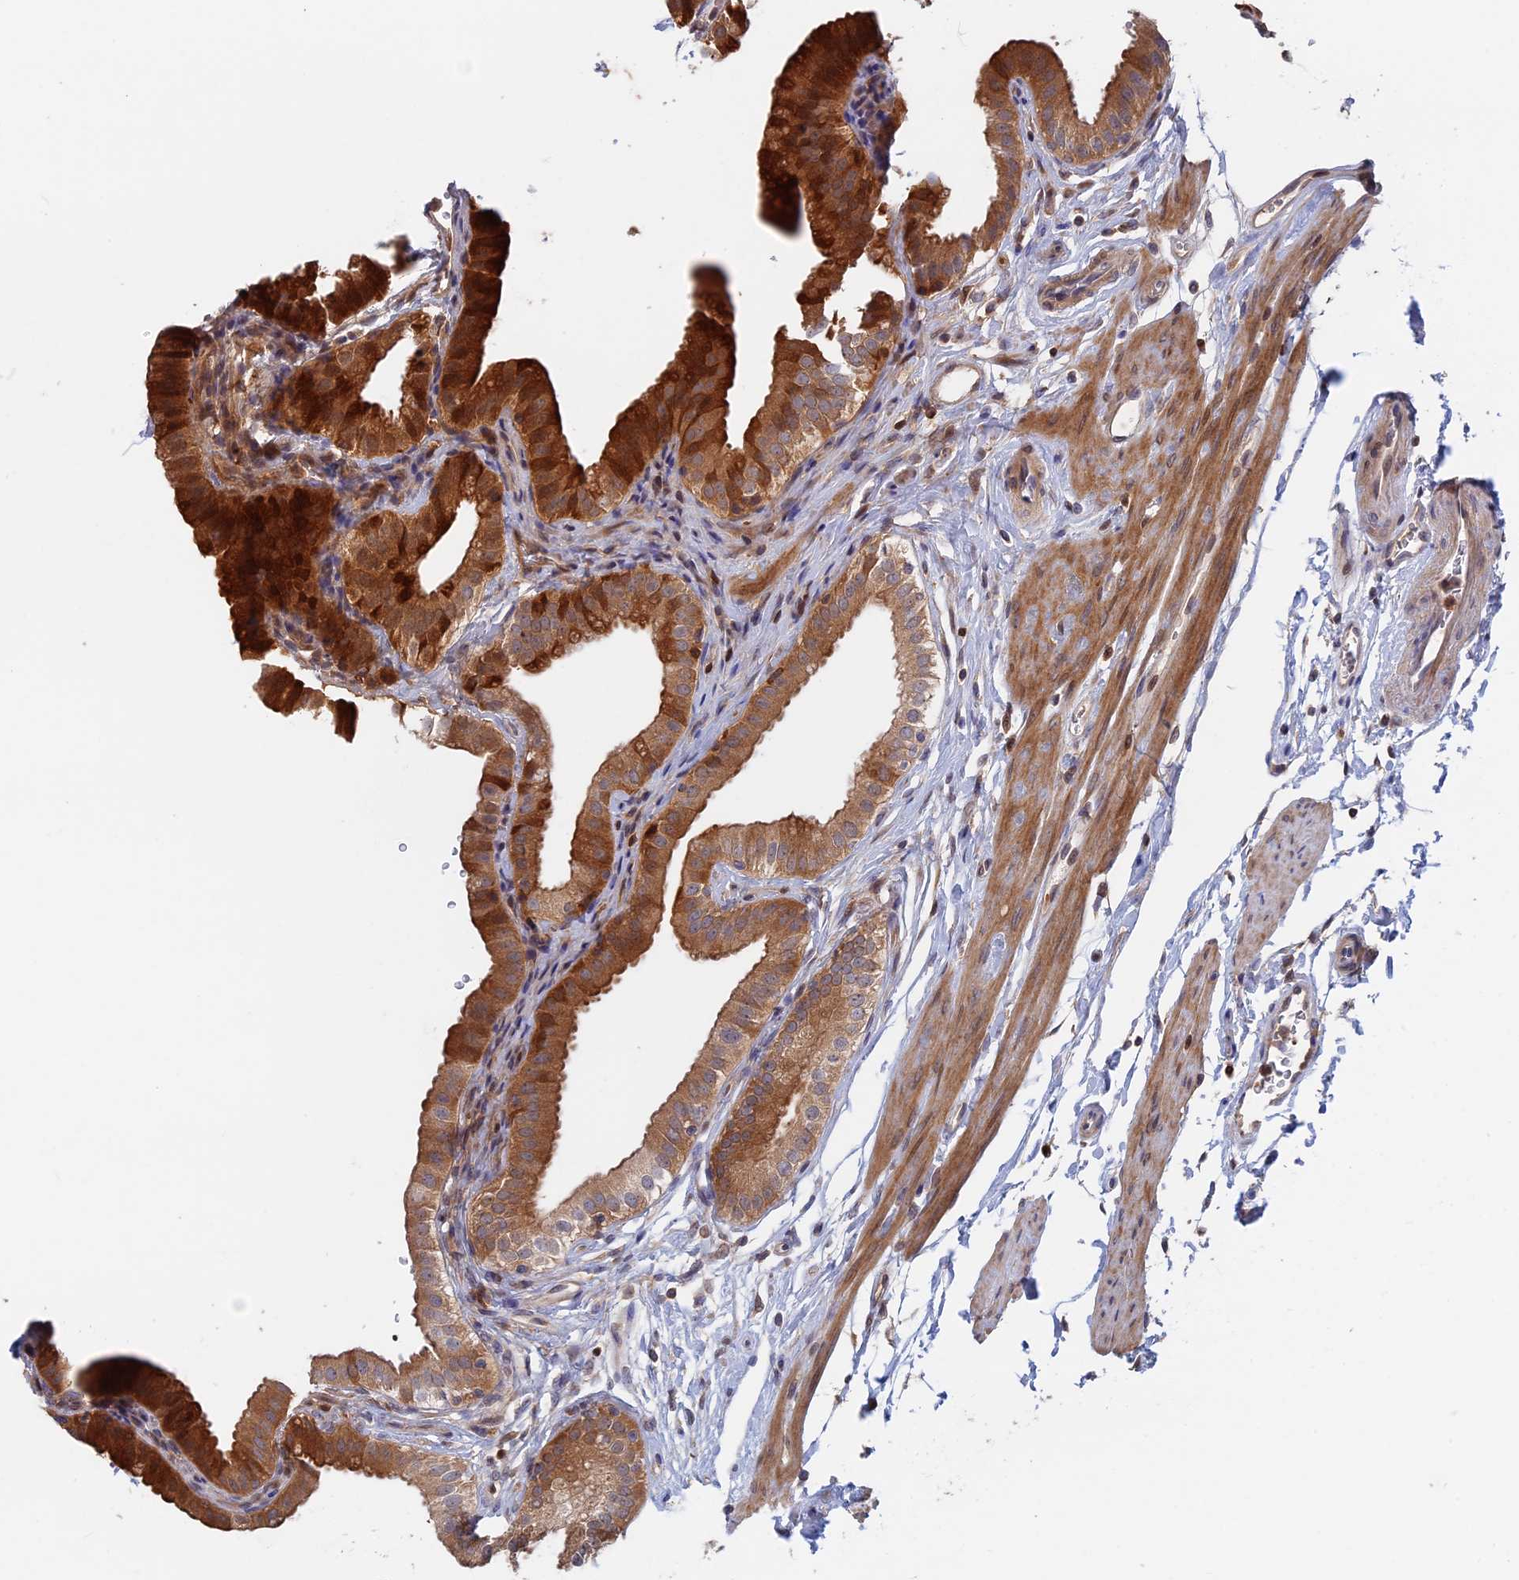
{"staining": {"intensity": "strong", "quantity": ">75%", "location": "cytoplasmic/membranous"}, "tissue": "gallbladder", "cell_type": "Glandular cells", "image_type": "normal", "snomed": [{"axis": "morphology", "description": "Normal tissue, NOS"}, {"axis": "topography", "description": "Gallbladder"}], "caption": "An image of gallbladder stained for a protein exhibits strong cytoplasmic/membranous brown staining in glandular cells. Ihc stains the protein of interest in brown and the nuclei are stained blue.", "gene": "BLVRA", "patient": {"sex": "female", "age": 61}}